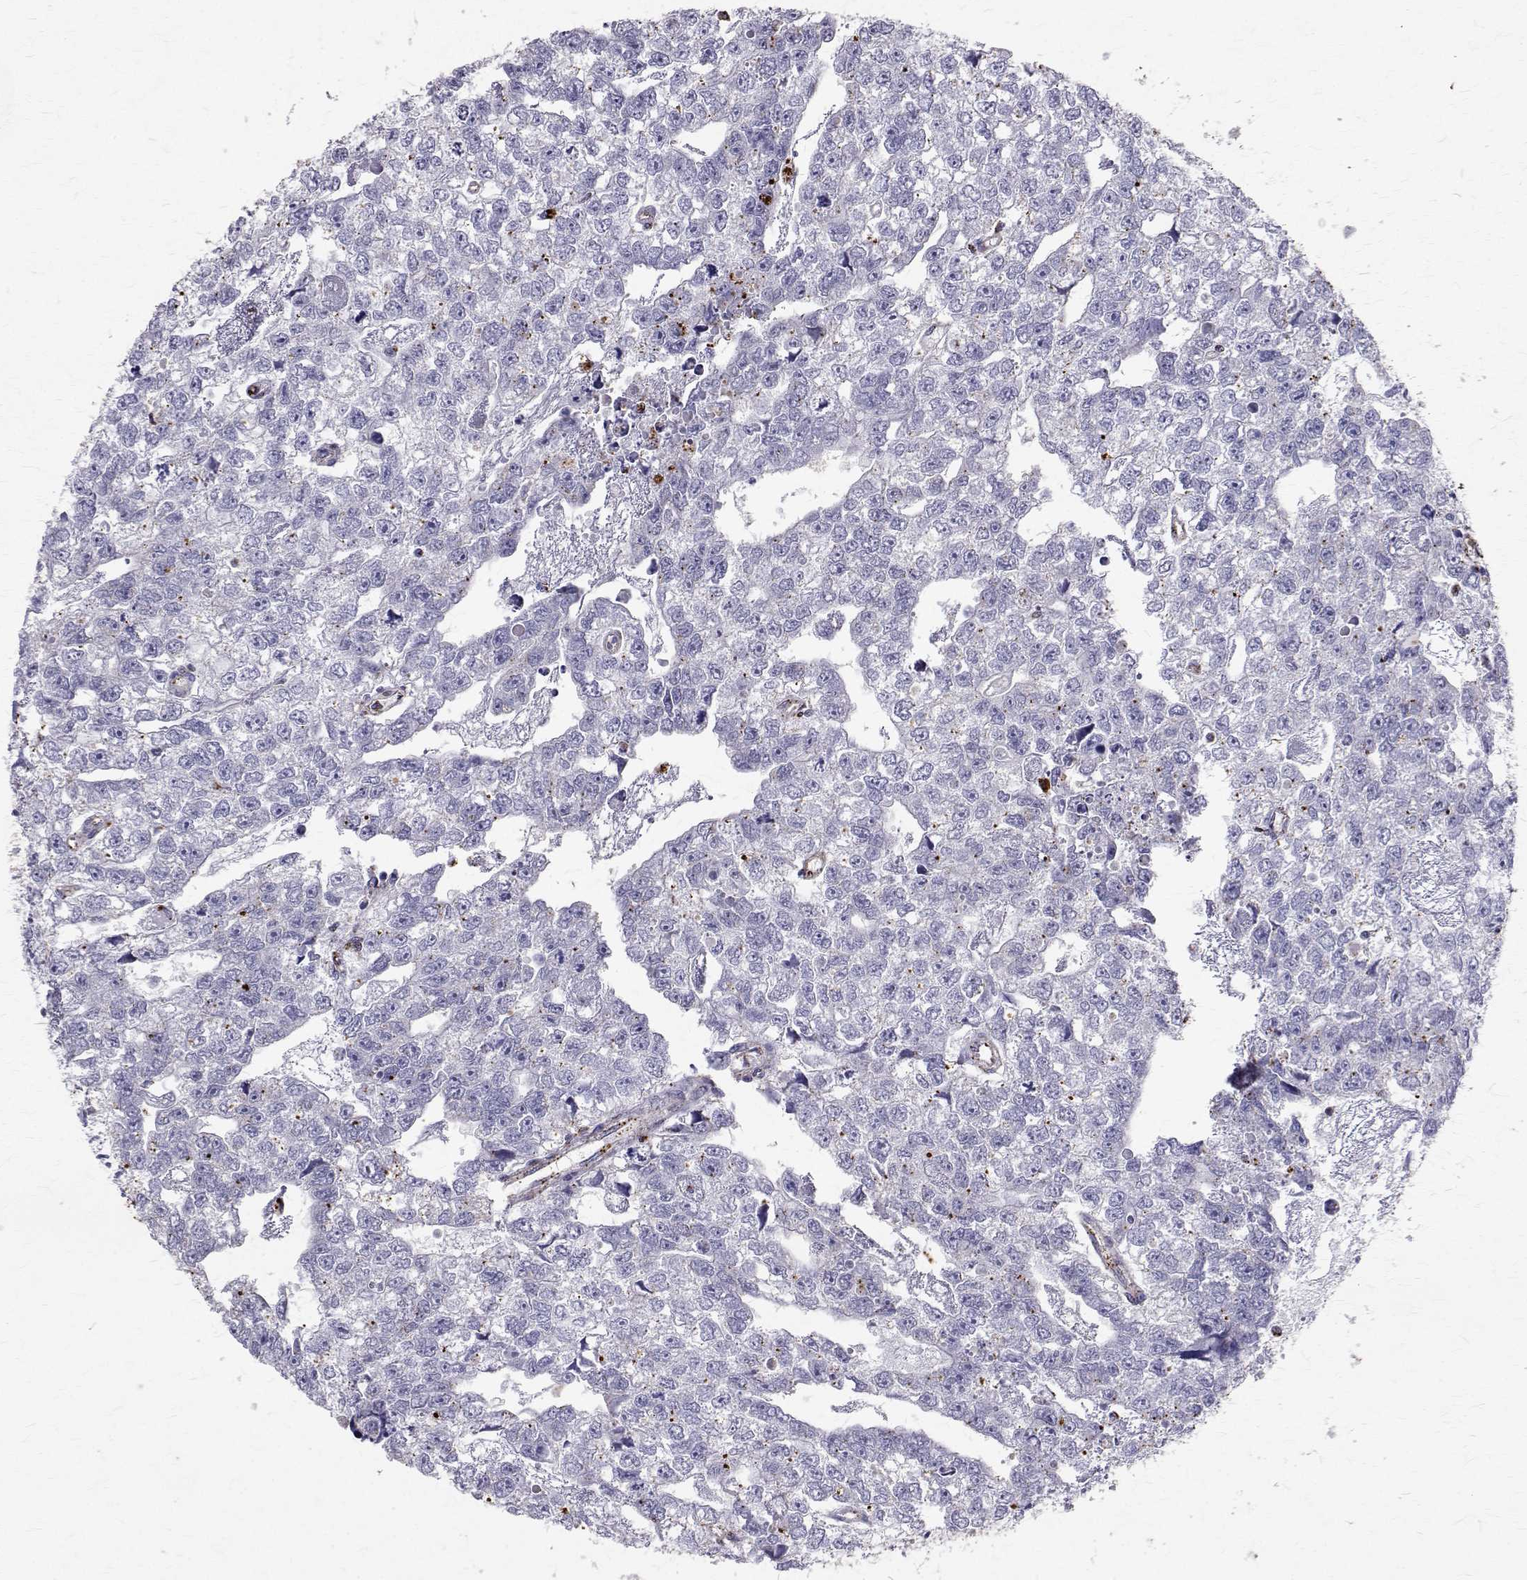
{"staining": {"intensity": "negative", "quantity": "none", "location": "none"}, "tissue": "testis cancer", "cell_type": "Tumor cells", "image_type": "cancer", "snomed": [{"axis": "morphology", "description": "Carcinoma, Embryonal, NOS"}, {"axis": "morphology", "description": "Teratoma, malignant, NOS"}, {"axis": "topography", "description": "Testis"}], "caption": "IHC image of neoplastic tissue: embryonal carcinoma (testis) stained with DAB exhibits no significant protein staining in tumor cells. (Stains: DAB immunohistochemistry with hematoxylin counter stain, Microscopy: brightfield microscopy at high magnification).", "gene": "TPP1", "patient": {"sex": "male", "age": 44}}